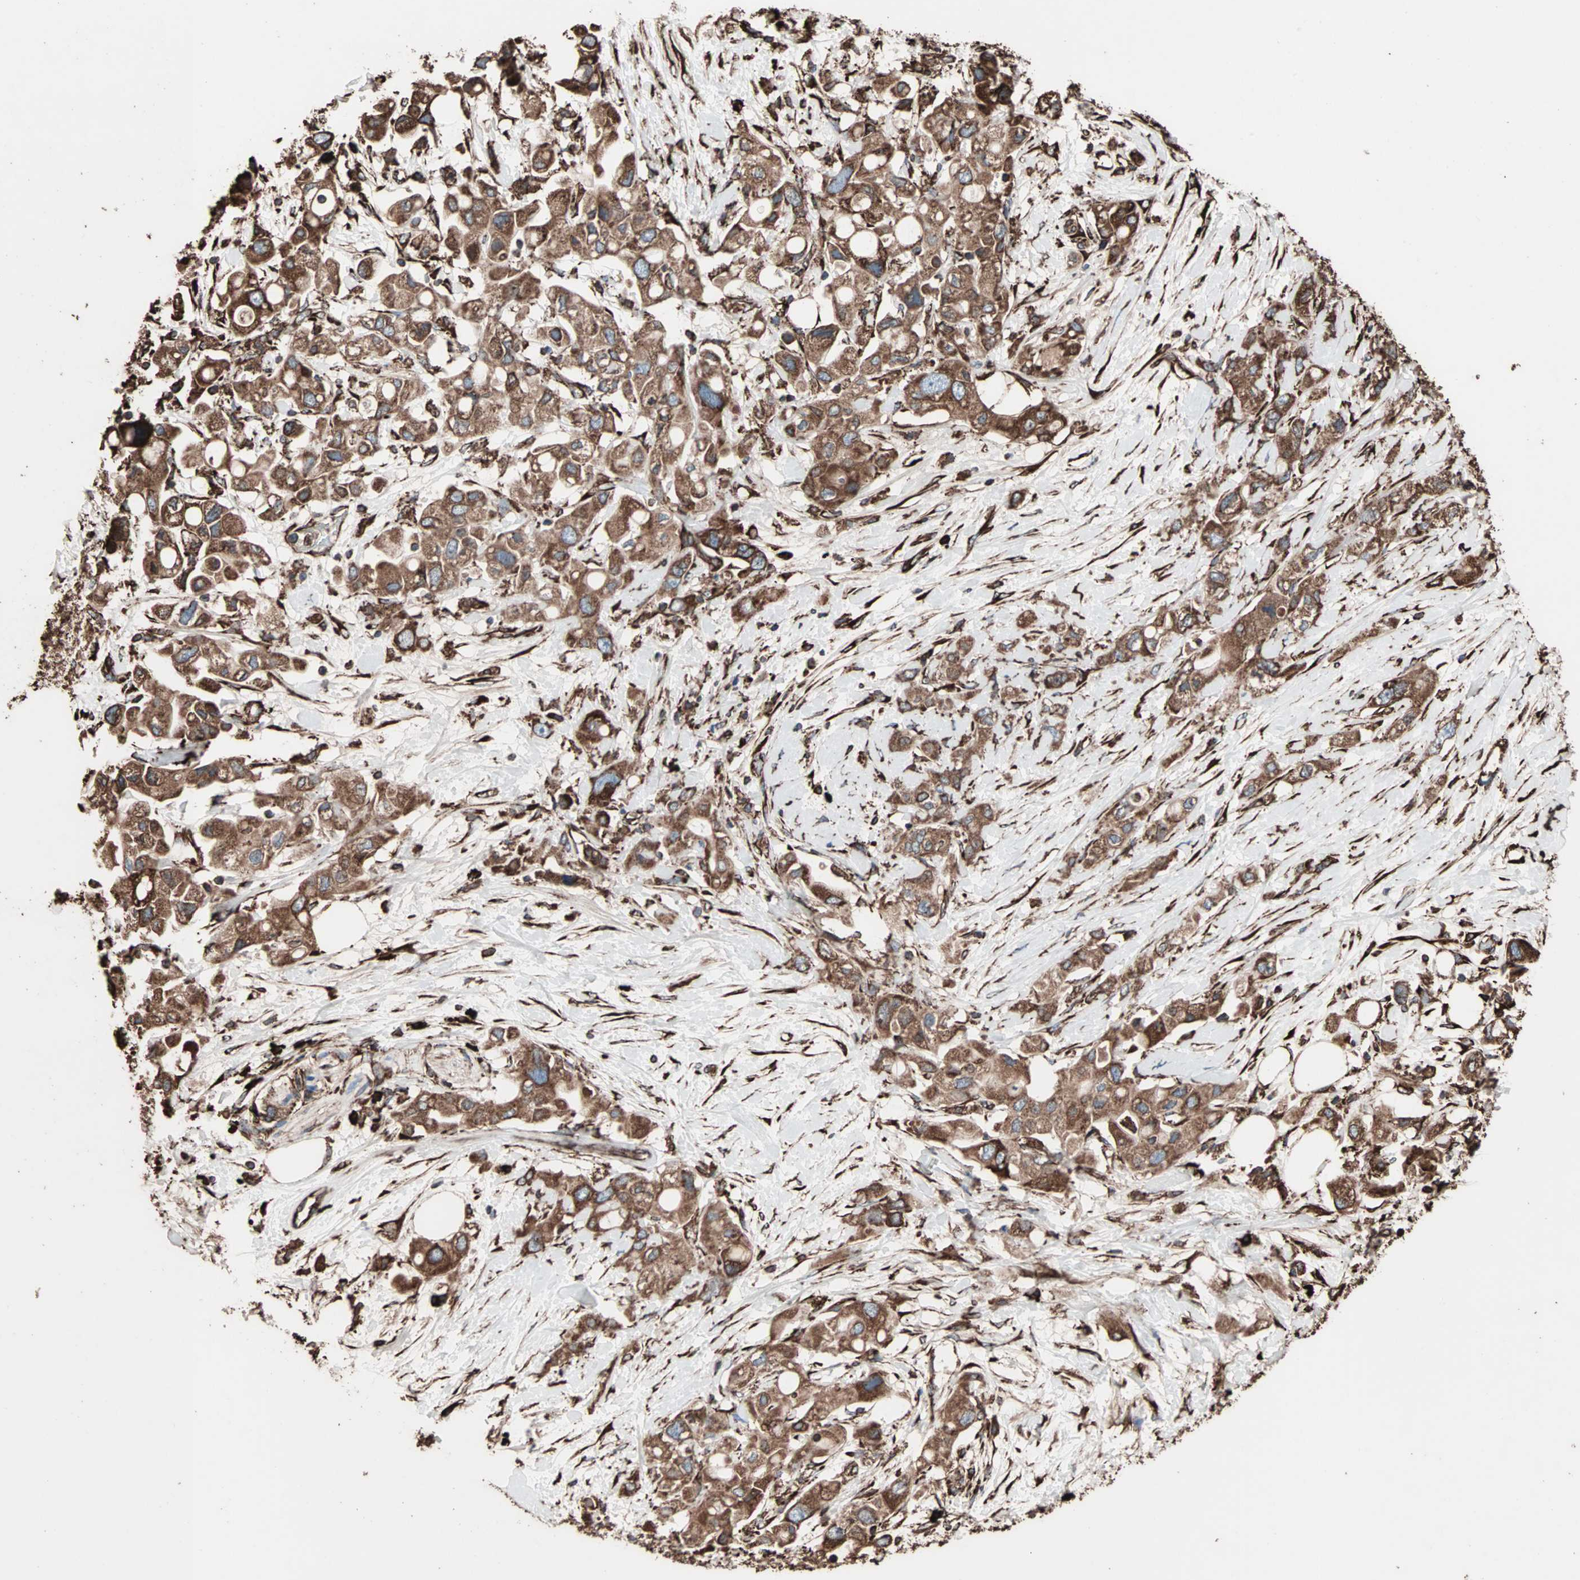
{"staining": {"intensity": "moderate", "quantity": ">75%", "location": "cytoplasmic/membranous"}, "tissue": "pancreatic cancer", "cell_type": "Tumor cells", "image_type": "cancer", "snomed": [{"axis": "morphology", "description": "Adenocarcinoma, NOS"}, {"axis": "topography", "description": "Pancreas"}], "caption": "Pancreatic adenocarcinoma was stained to show a protein in brown. There is medium levels of moderate cytoplasmic/membranous positivity in about >75% of tumor cells. The protein is shown in brown color, while the nuclei are stained blue.", "gene": "HSP90B1", "patient": {"sex": "female", "age": 56}}